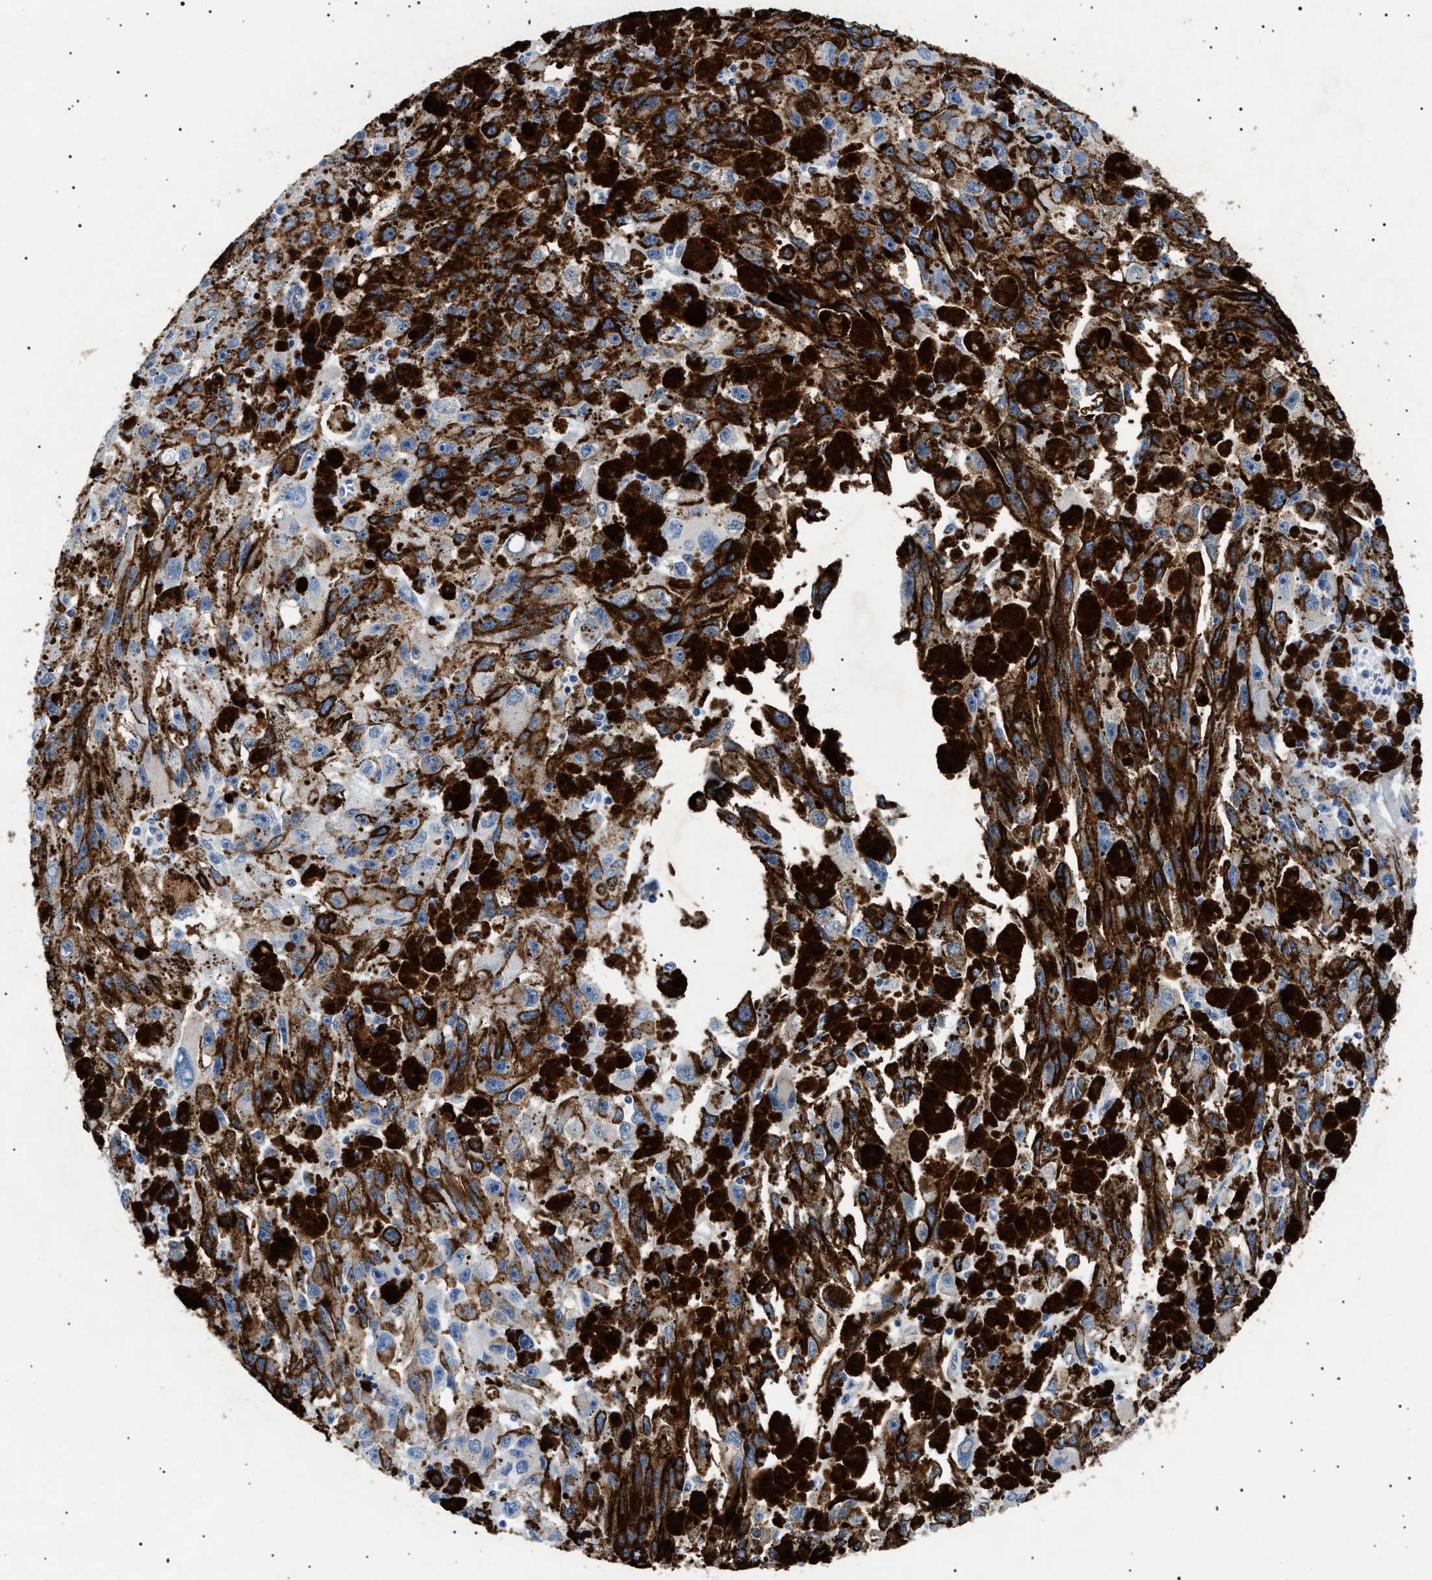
{"staining": {"intensity": "moderate", "quantity": ">75%", "location": "cytoplasmic/membranous"}, "tissue": "melanoma", "cell_type": "Tumor cells", "image_type": "cancer", "snomed": [{"axis": "morphology", "description": "Malignant melanoma, NOS"}, {"axis": "topography", "description": "Skin"}], "caption": "Malignant melanoma stained with a protein marker reveals moderate staining in tumor cells.", "gene": "OLFML2A", "patient": {"sex": "female", "age": 104}}